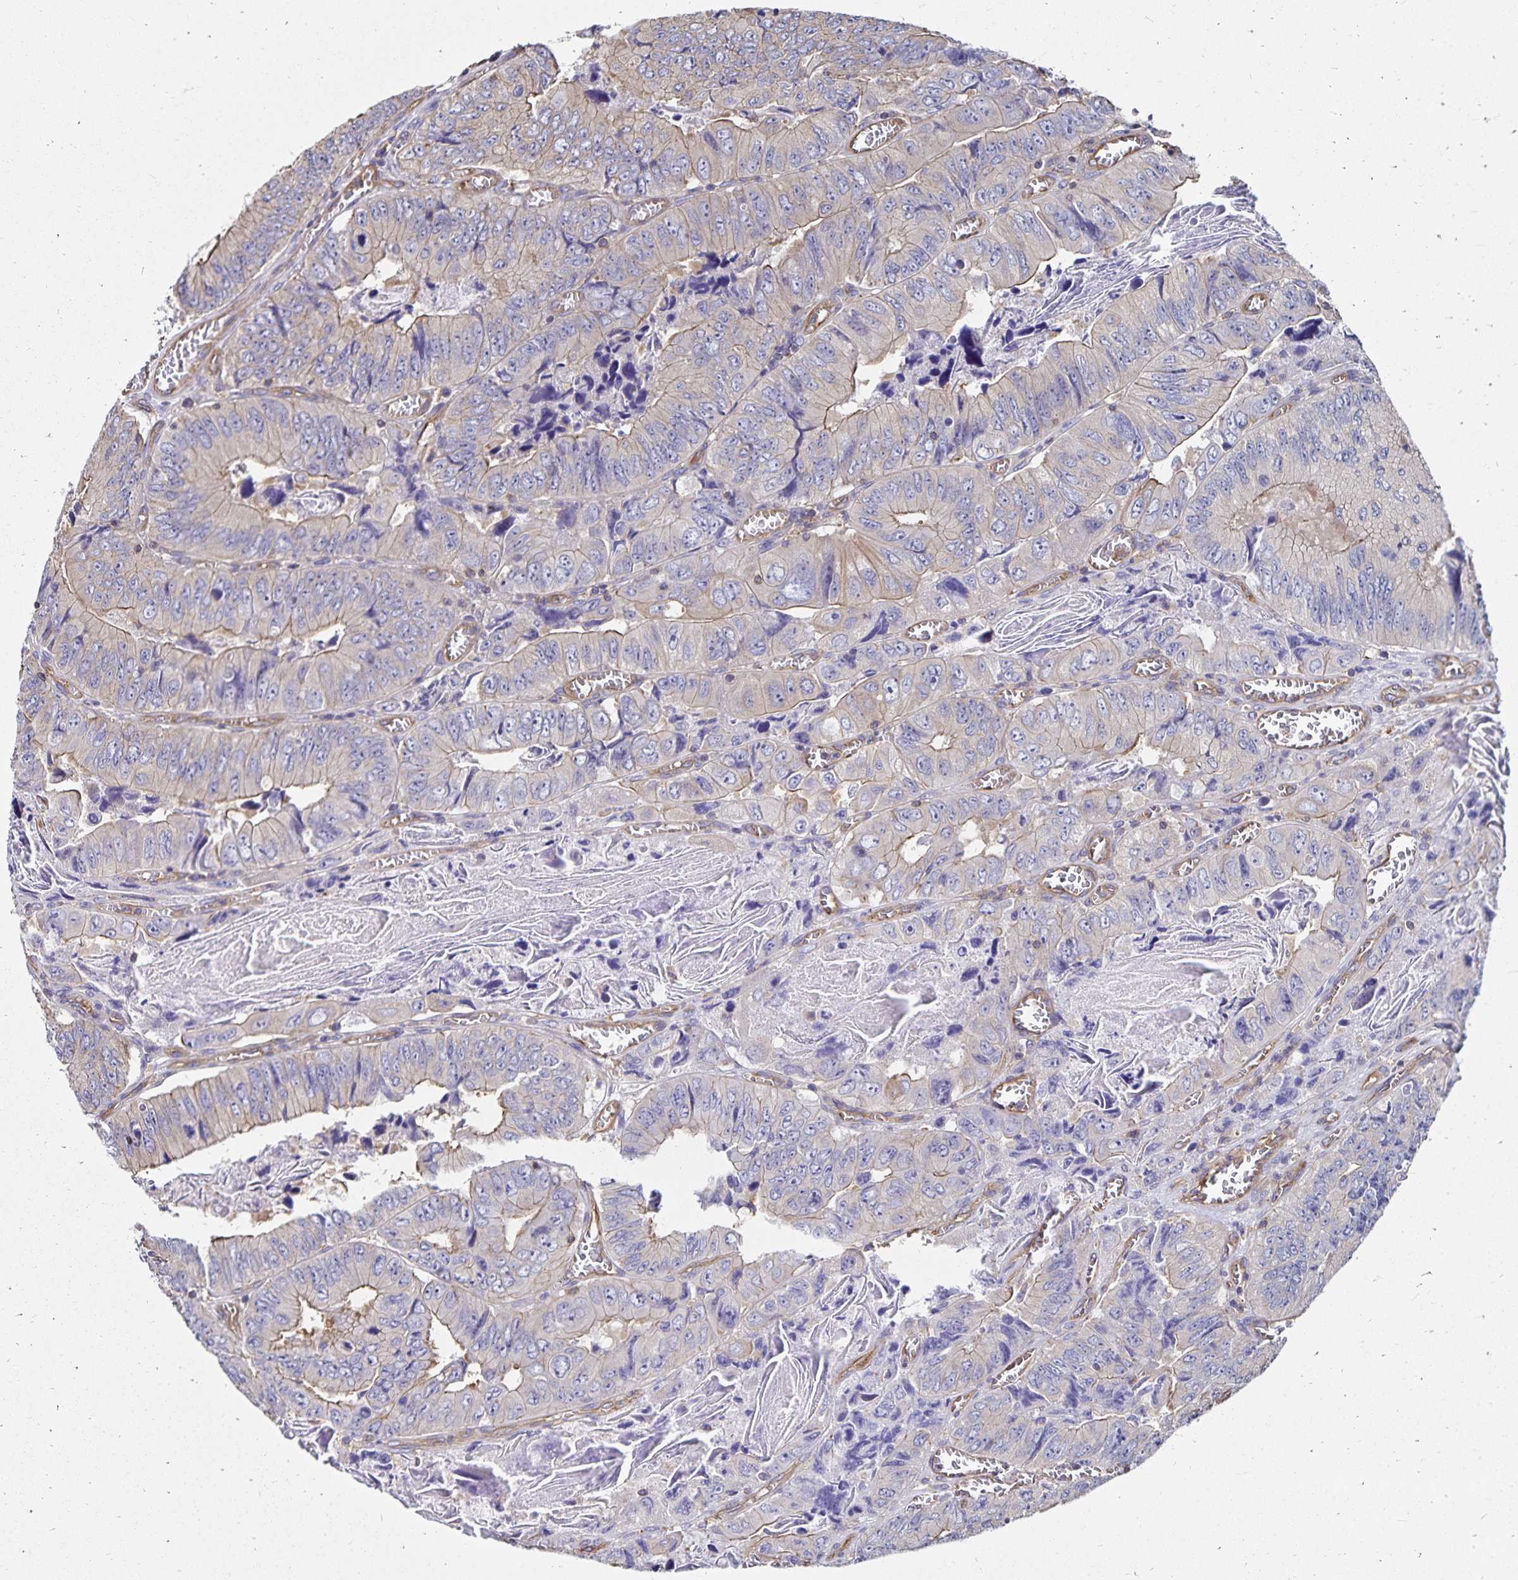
{"staining": {"intensity": "weak", "quantity": "<25%", "location": "cytoplasmic/membranous"}, "tissue": "colorectal cancer", "cell_type": "Tumor cells", "image_type": "cancer", "snomed": [{"axis": "morphology", "description": "Adenocarcinoma, NOS"}, {"axis": "topography", "description": "Colon"}], "caption": "This is an immunohistochemistry (IHC) histopathology image of colorectal cancer (adenocarcinoma). There is no positivity in tumor cells.", "gene": "RPRML", "patient": {"sex": "female", "age": 84}}